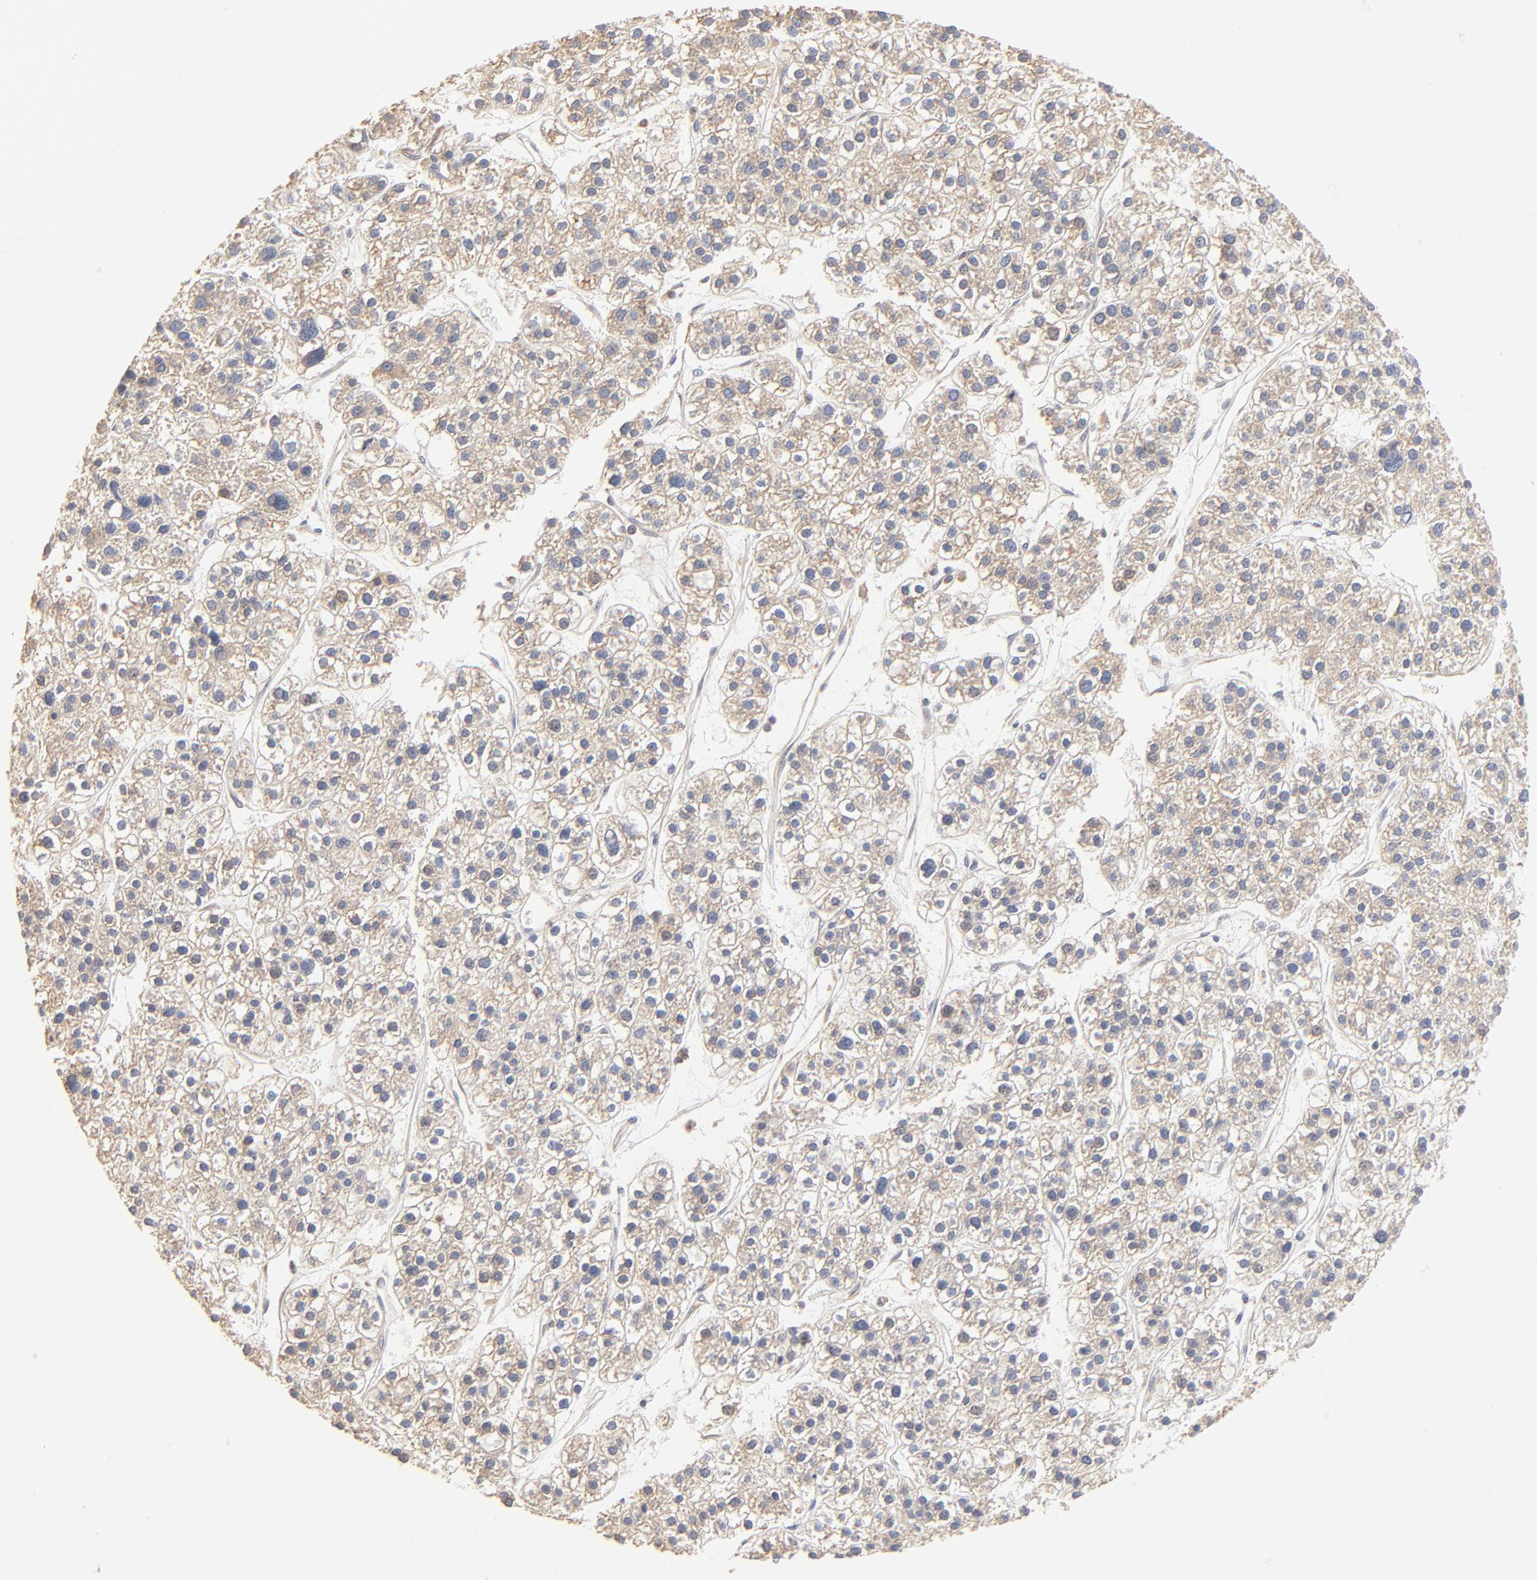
{"staining": {"intensity": "weak", "quantity": "25%-75%", "location": "cytoplasmic/membranous"}, "tissue": "liver cancer", "cell_type": "Tumor cells", "image_type": "cancer", "snomed": [{"axis": "morphology", "description": "Carcinoma, Hepatocellular, NOS"}, {"axis": "topography", "description": "Liver"}], "caption": "Human liver cancer (hepatocellular carcinoma) stained with a brown dye displays weak cytoplasmic/membranous positive expression in approximately 25%-75% of tumor cells.", "gene": "RNF213", "patient": {"sex": "female", "age": 85}}